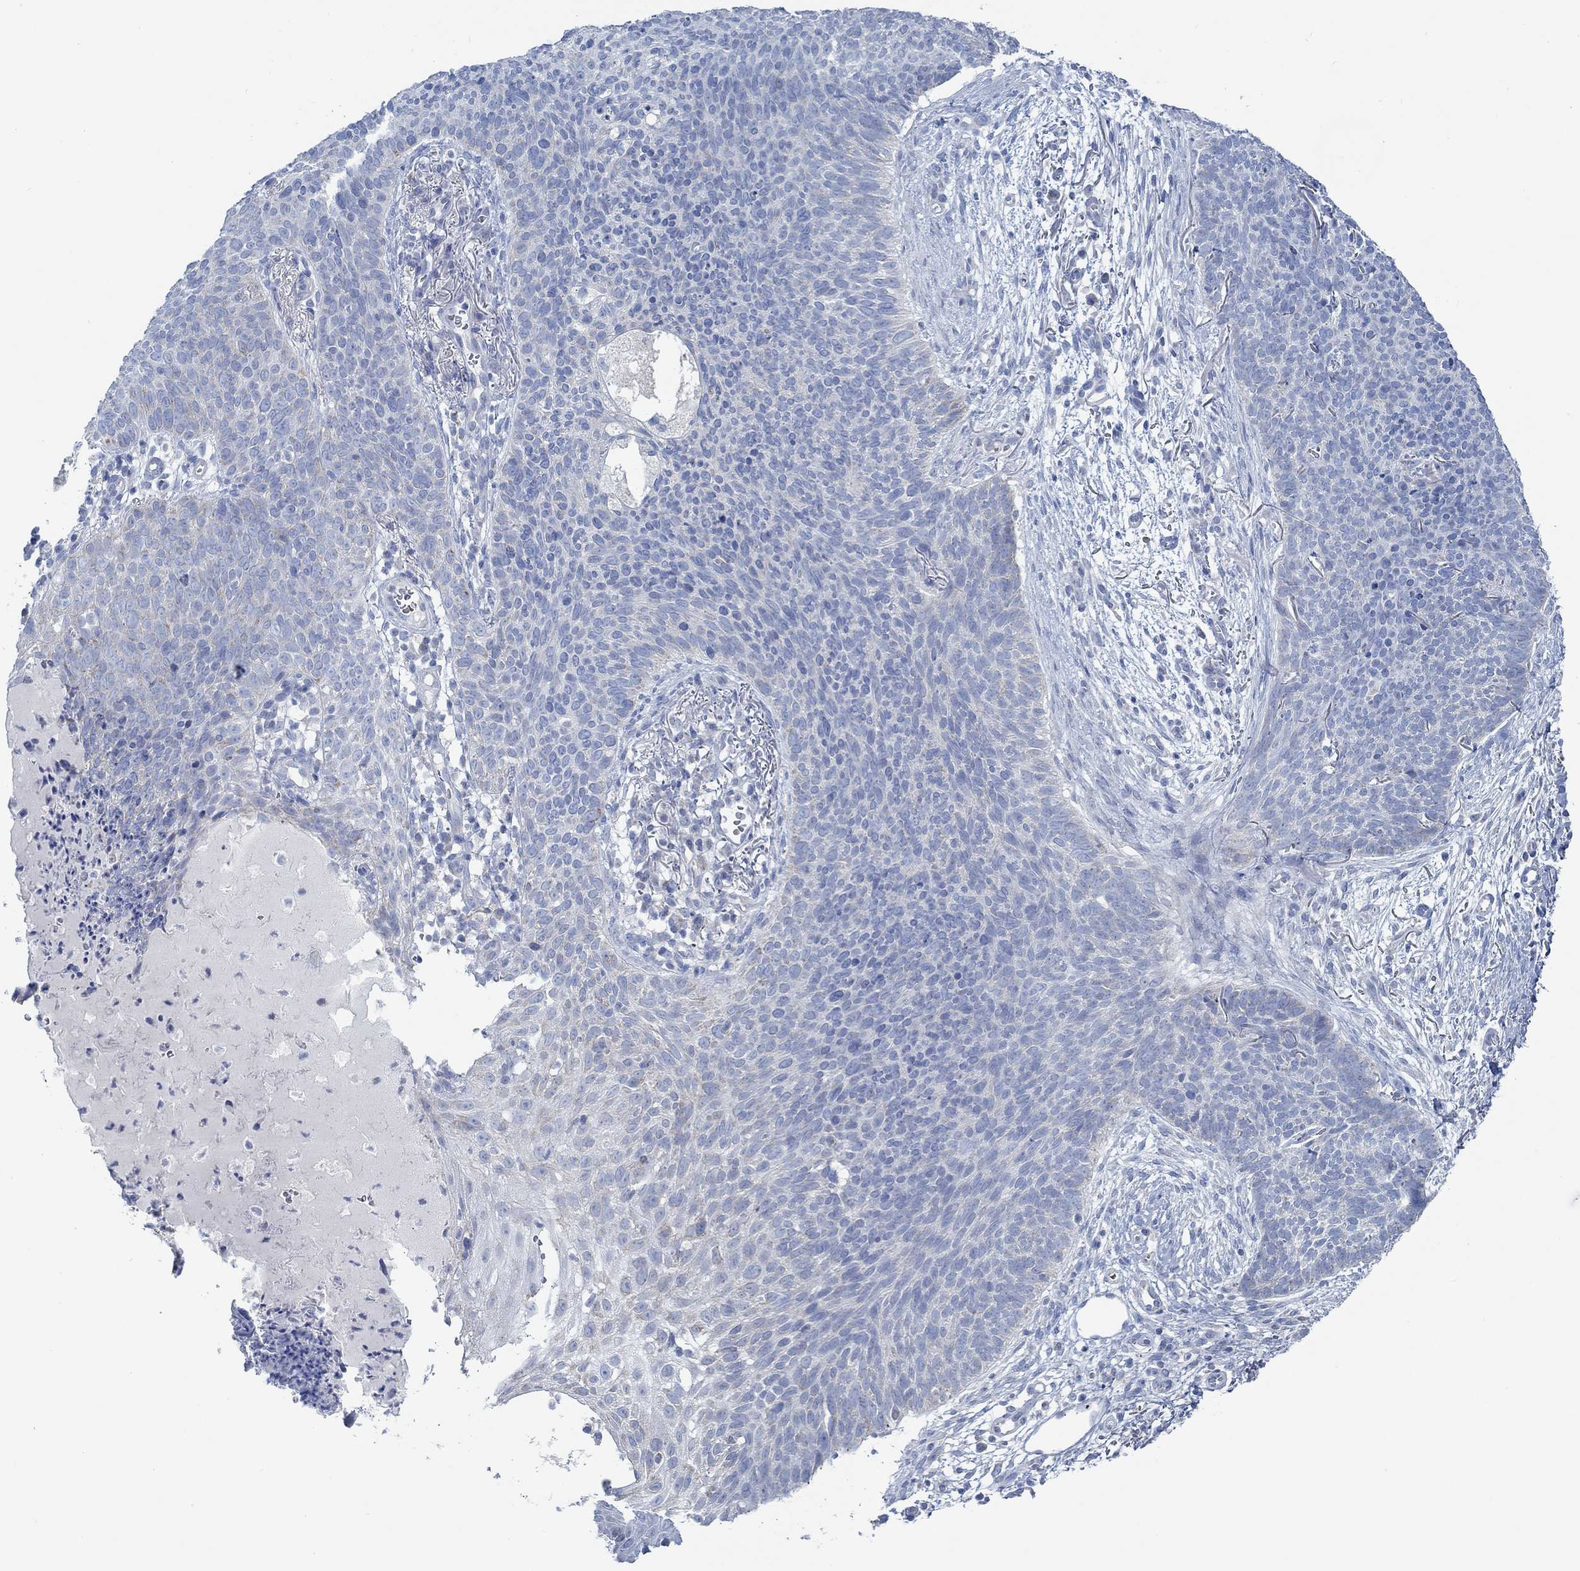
{"staining": {"intensity": "negative", "quantity": "none", "location": "none"}, "tissue": "skin cancer", "cell_type": "Tumor cells", "image_type": "cancer", "snomed": [{"axis": "morphology", "description": "Basal cell carcinoma"}, {"axis": "topography", "description": "Skin"}], "caption": "A high-resolution image shows immunohistochemistry staining of skin cancer, which demonstrates no significant staining in tumor cells.", "gene": "GLOD5", "patient": {"sex": "male", "age": 64}}